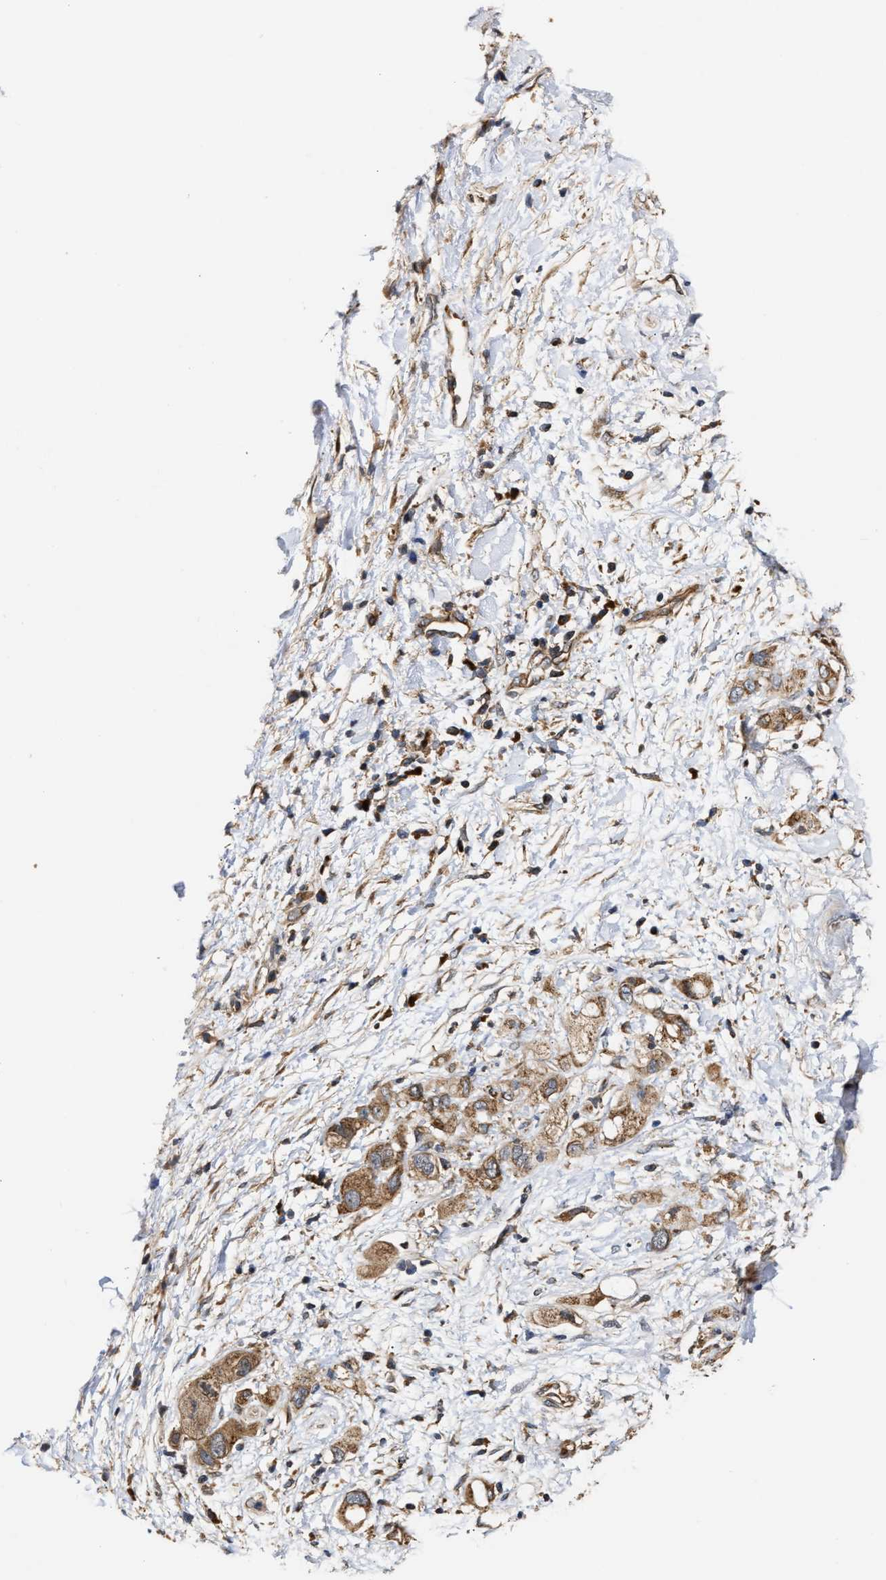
{"staining": {"intensity": "moderate", "quantity": ">75%", "location": "cytoplasmic/membranous"}, "tissue": "pancreatic cancer", "cell_type": "Tumor cells", "image_type": "cancer", "snomed": [{"axis": "morphology", "description": "Adenocarcinoma, NOS"}, {"axis": "topography", "description": "Pancreas"}], "caption": "This photomicrograph reveals IHC staining of pancreatic adenocarcinoma, with medium moderate cytoplasmic/membranous staining in about >75% of tumor cells.", "gene": "CLIP2", "patient": {"sex": "female", "age": 56}}